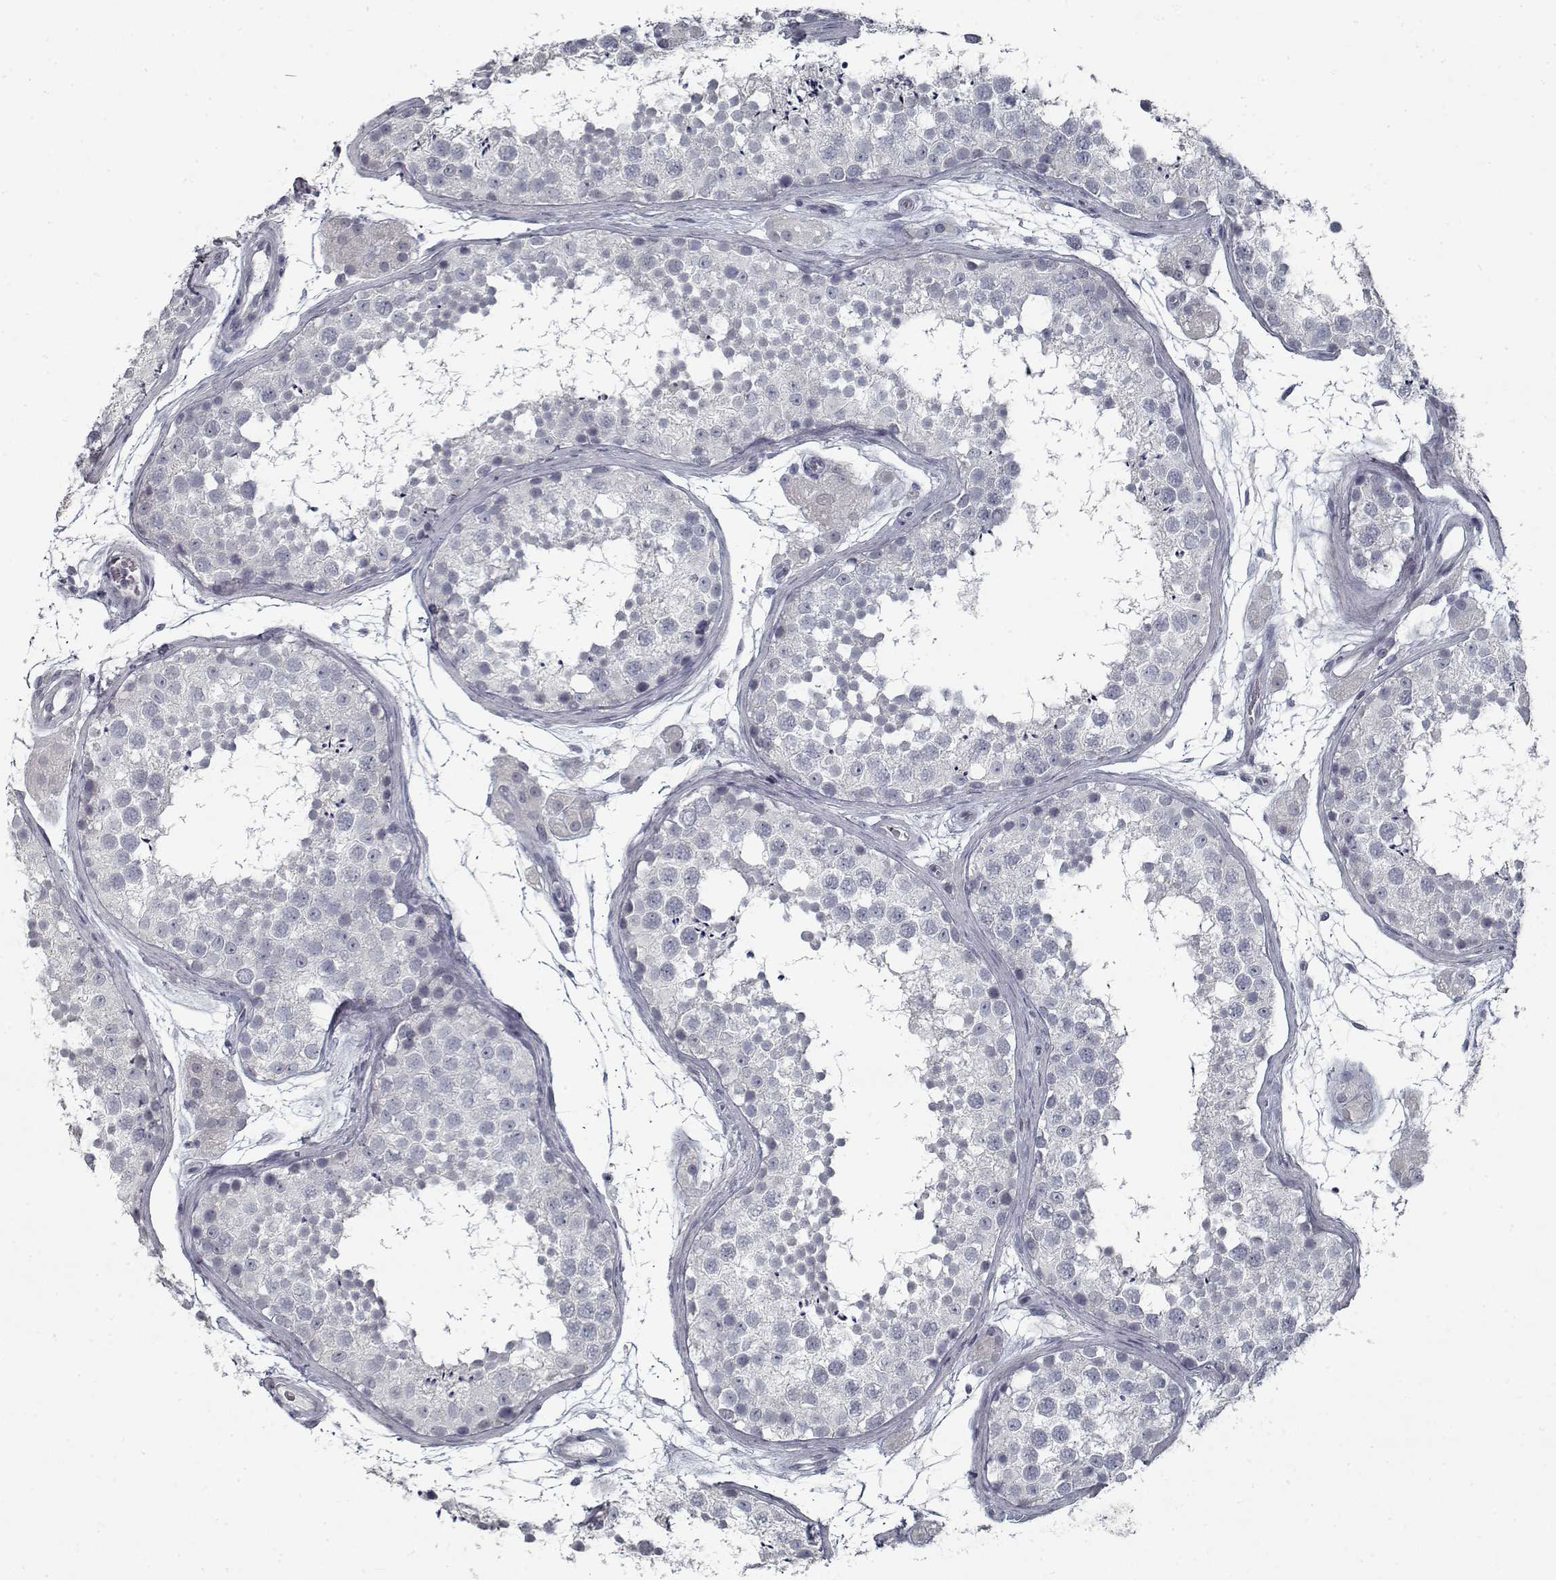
{"staining": {"intensity": "negative", "quantity": "none", "location": "none"}, "tissue": "testis", "cell_type": "Cells in seminiferous ducts", "image_type": "normal", "snomed": [{"axis": "morphology", "description": "Normal tissue, NOS"}, {"axis": "topography", "description": "Testis"}], "caption": "A histopathology image of human testis is negative for staining in cells in seminiferous ducts. (DAB immunohistochemistry (IHC) visualized using brightfield microscopy, high magnification).", "gene": "GAD2", "patient": {"sex": "male", "age": 41}}